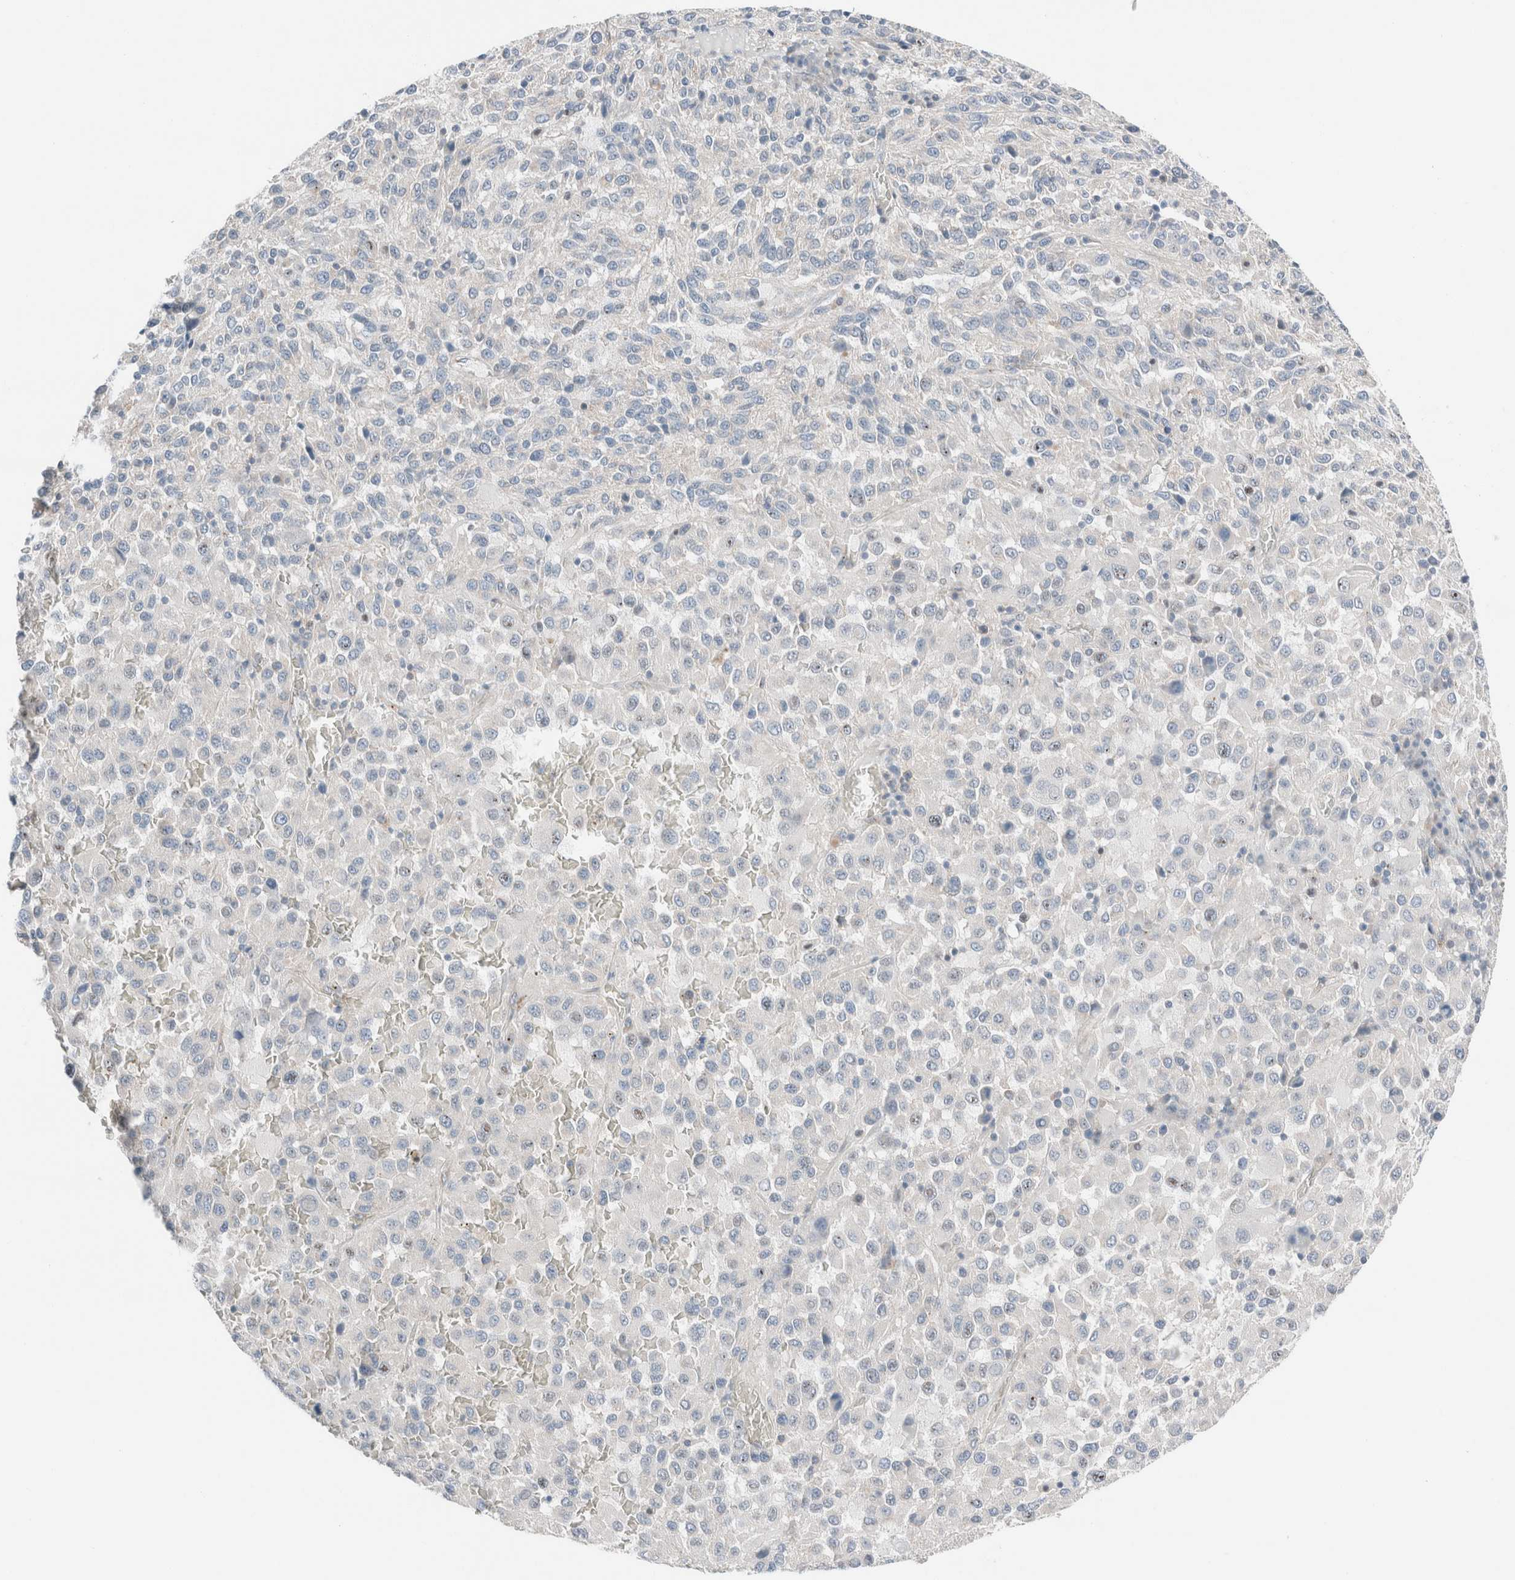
{"staining": {"intensity": "negative", "quantity": "none", "location": "none"}, "tissue": "melanoma", "cell_type": "Tumor cells", "image_type": "cancer", "snomed": [{"axis": "morphology", "description": "Malignant melanoma, Metastatic site"}, {"axis": "topography", "description": "Lung"}], "caption": "Tumor cells show no significant protein expression in melanoma.", "gene": "CASC3", "patient": {"sex": "male", "age": 64}}